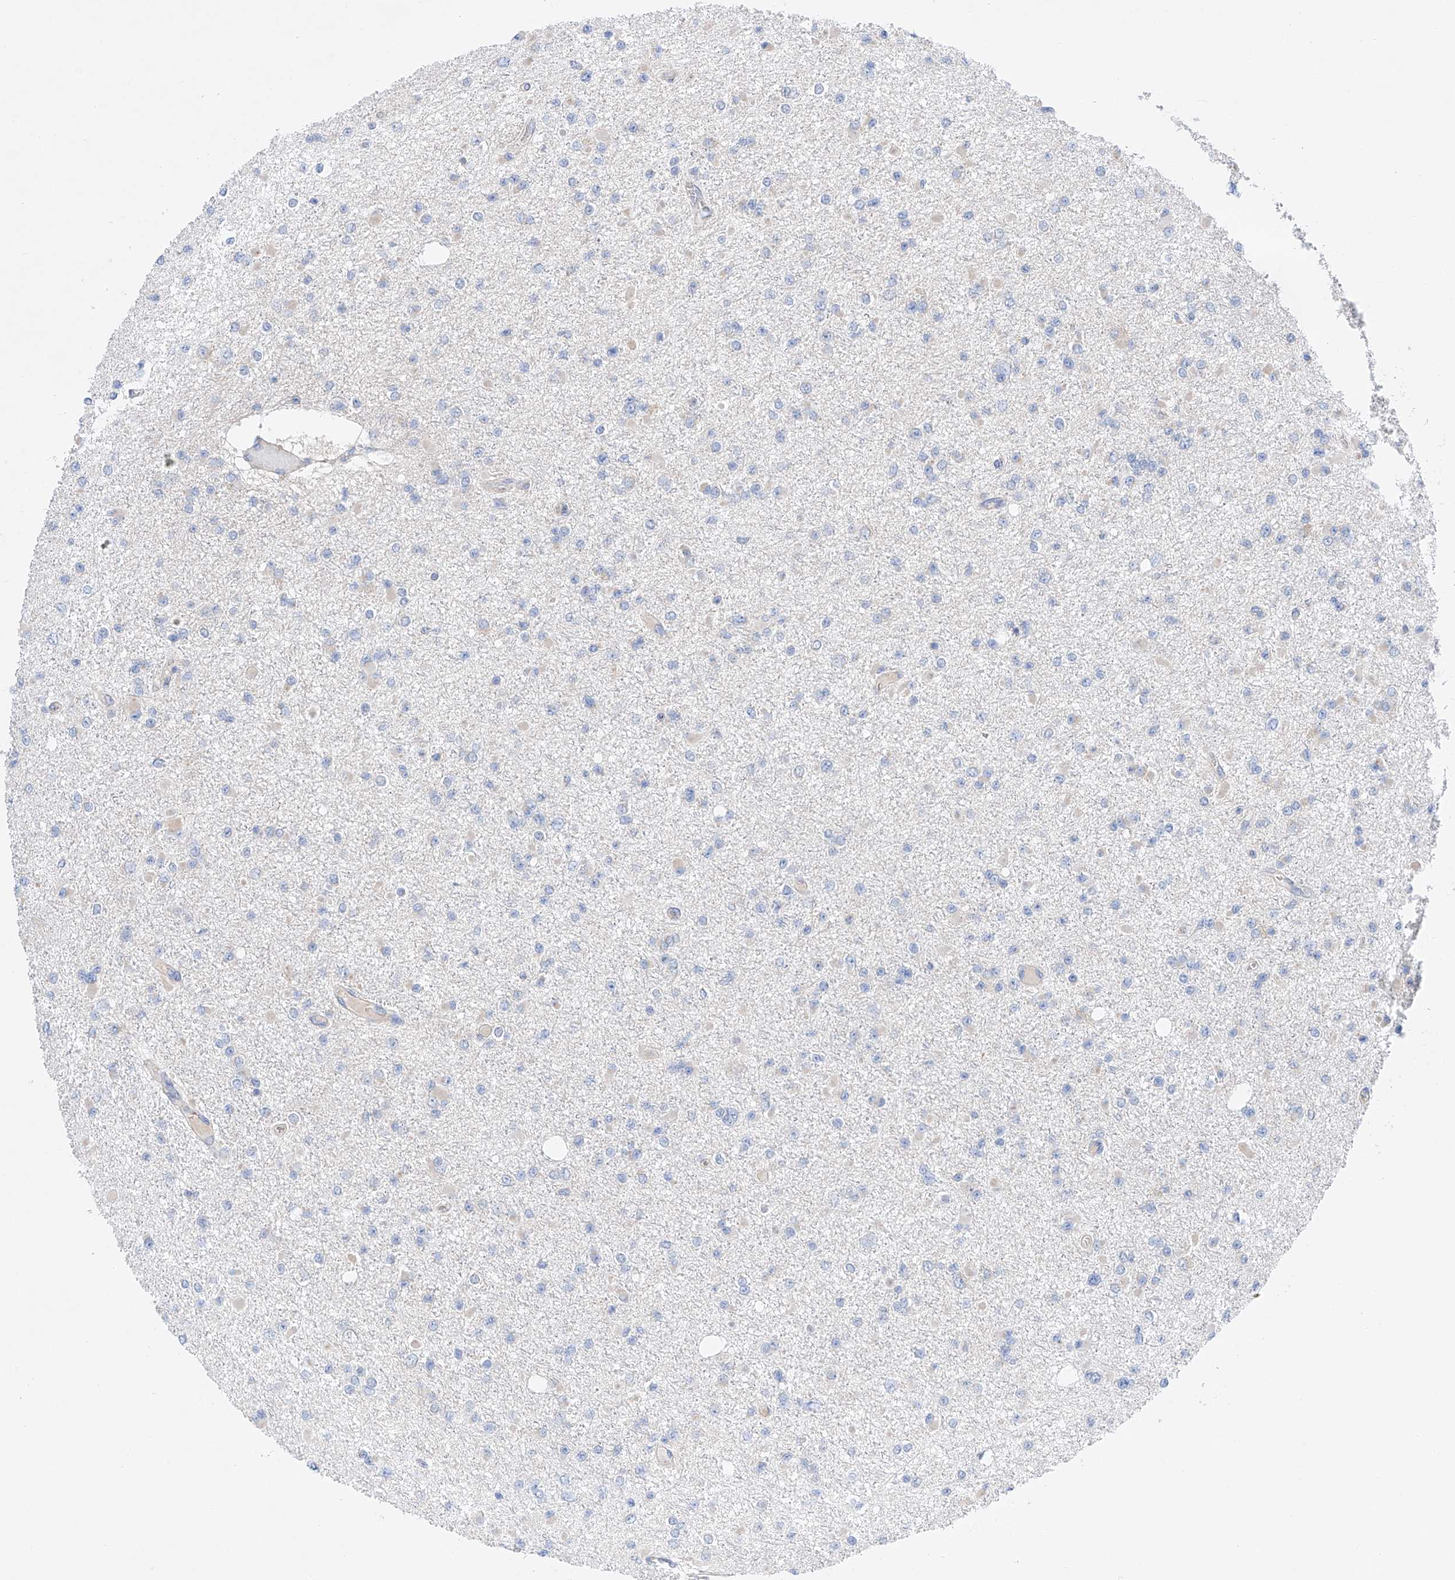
{"staining": {"intensity": "negative", "quantity": "none", "location": "none"}, "tissue": "glioma", "cell_type": "Tumor cells", "image_type": "cancer", "snomed": [{"axis": "morphology", "description": "Glioma, malignant, Low grade"}, {"axis": "topography", "description": "Brain"}], "caption": "A photomicrograph of human glioma is negative for staining in tumor cells. (Immunohistochemistry, brightfield microscopy, high magnification).", "gene": "SLC22A7", "patient": {"sex": "female", "age": 22}}